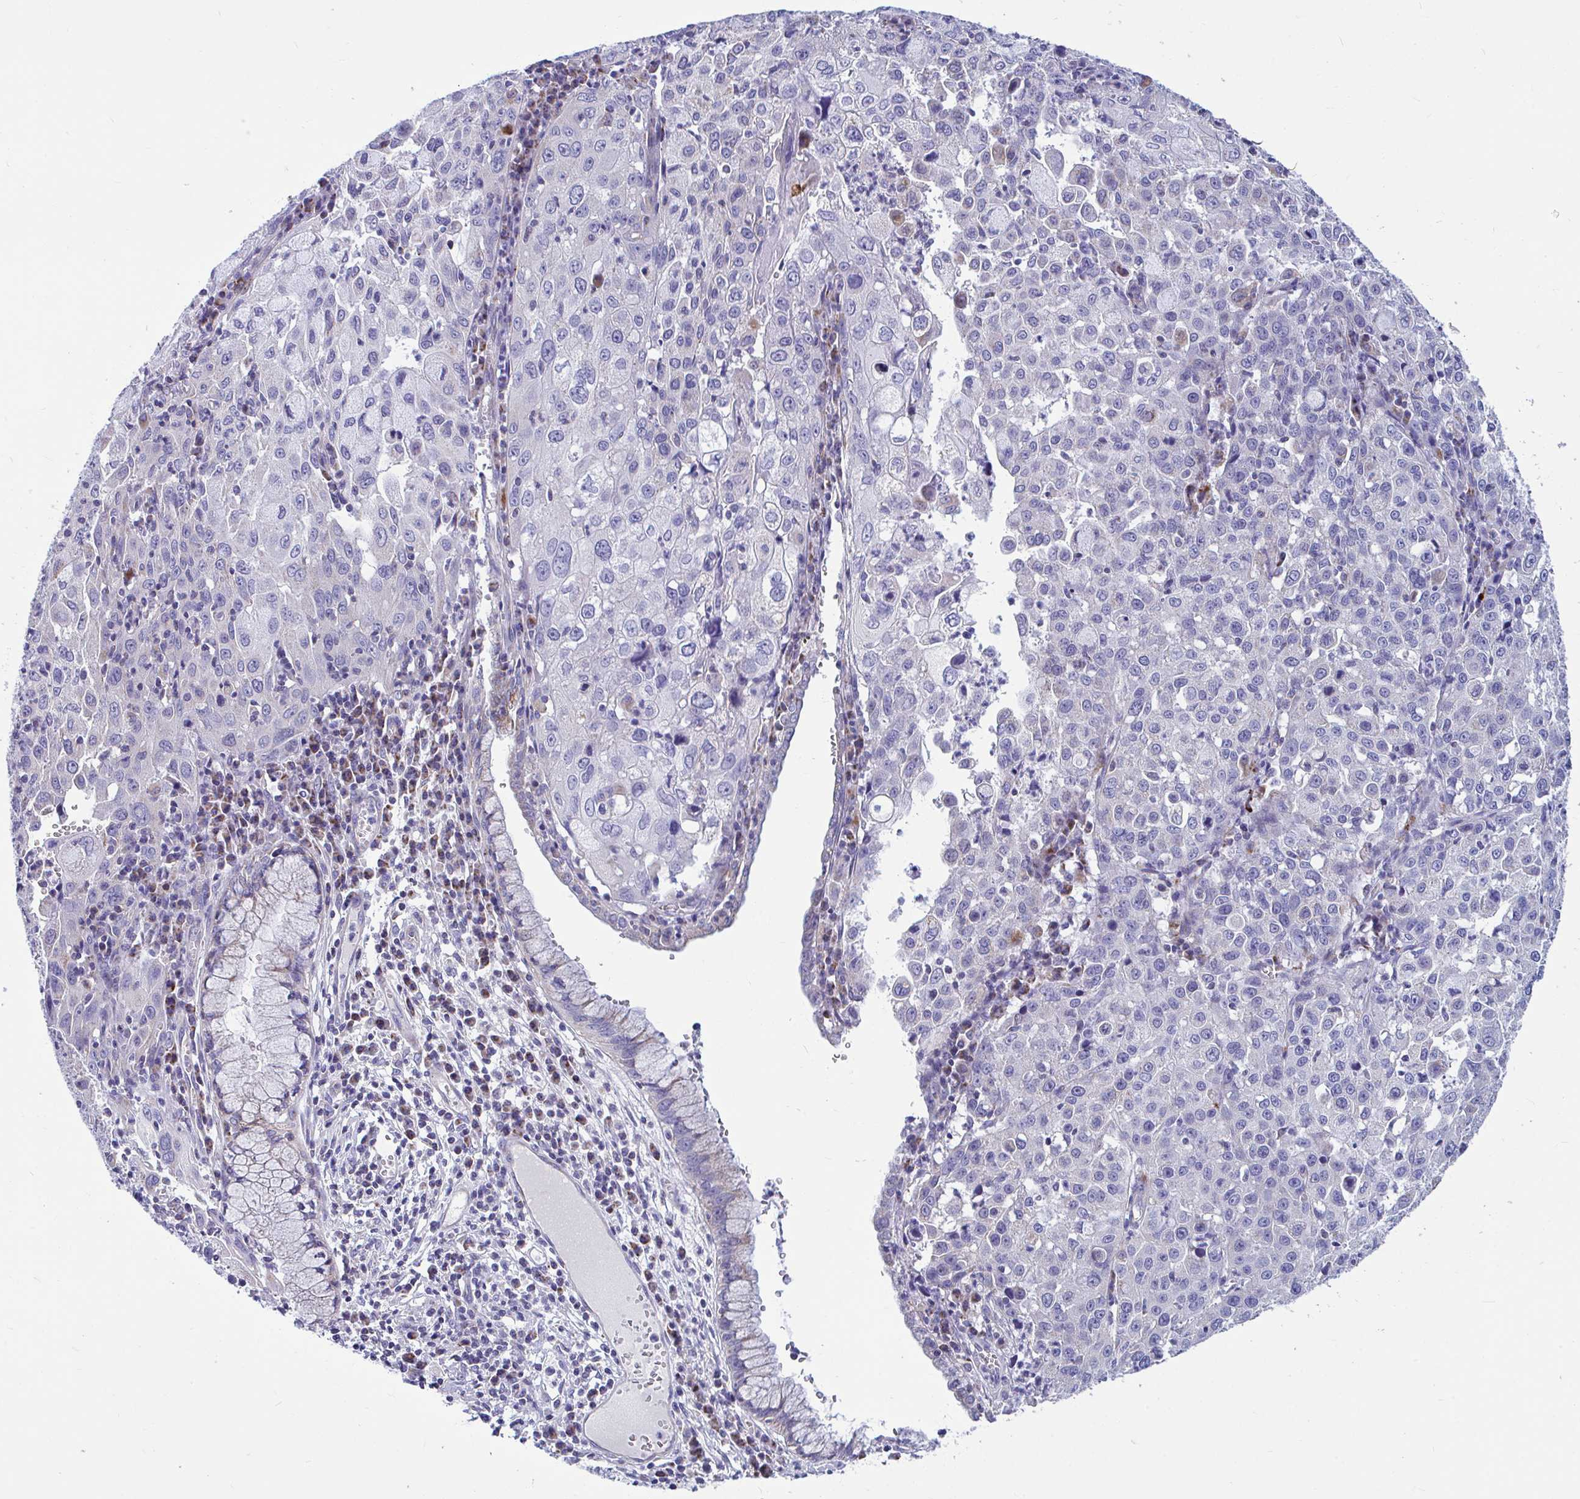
{"staining": {"intensity": "negative", "quantity": "none", "location": "none"}, "tissue": "cervical cancer", "cell_type": "Tumor cells", "image_type": "cancer", "snomed": [{"axis": "morphology", "description": "Squamous cell carcinoma, NOS"}, {"axis": "topography", "description": "Cervix"}], "caption": "Tumor cells show no significant expression in cervical squamous cell carcinoma. Nuclei are stained in blue.", "gene": "OR13A1", "patient": {"sex": "female", "age": 42}}